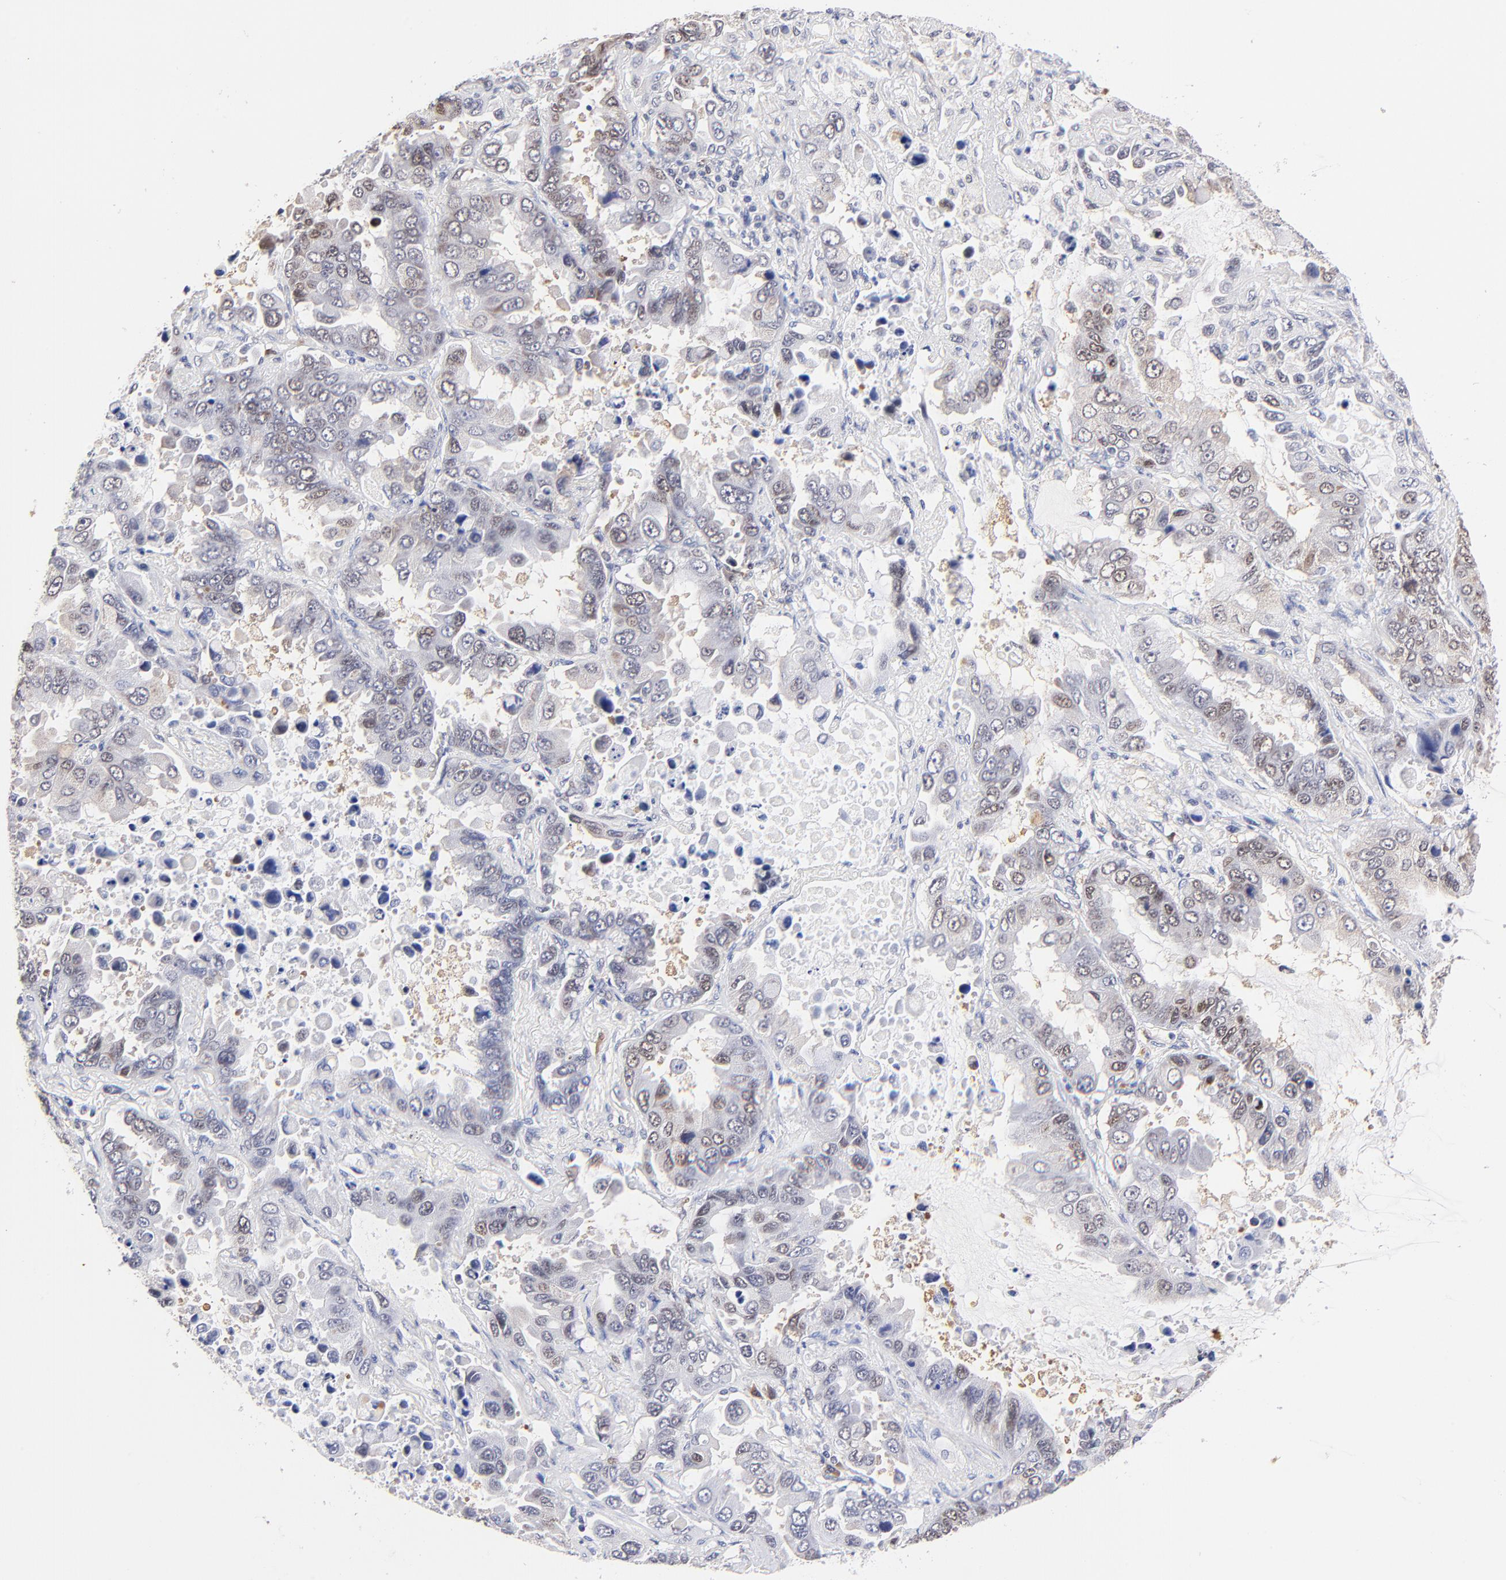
{"staining": {"intensity": "moderate", "quantity": "<25%", "location": "nuclear"}, "tissue": "lung cancer", "cell_type": "Tumor cells", "image_type": "cancer", "snomed": [{"axis": "morphology", "description": "Adenocarcinoma, NOS"}, {"axis": "topography", "description": "Lung"}], "caption": "Lung cancer (adenocarcinoma) stained with a protein marker displays moderate staining in tumor cells.", "gene": "ZNF155", "patient": {"sex": "male", "age": 64}}